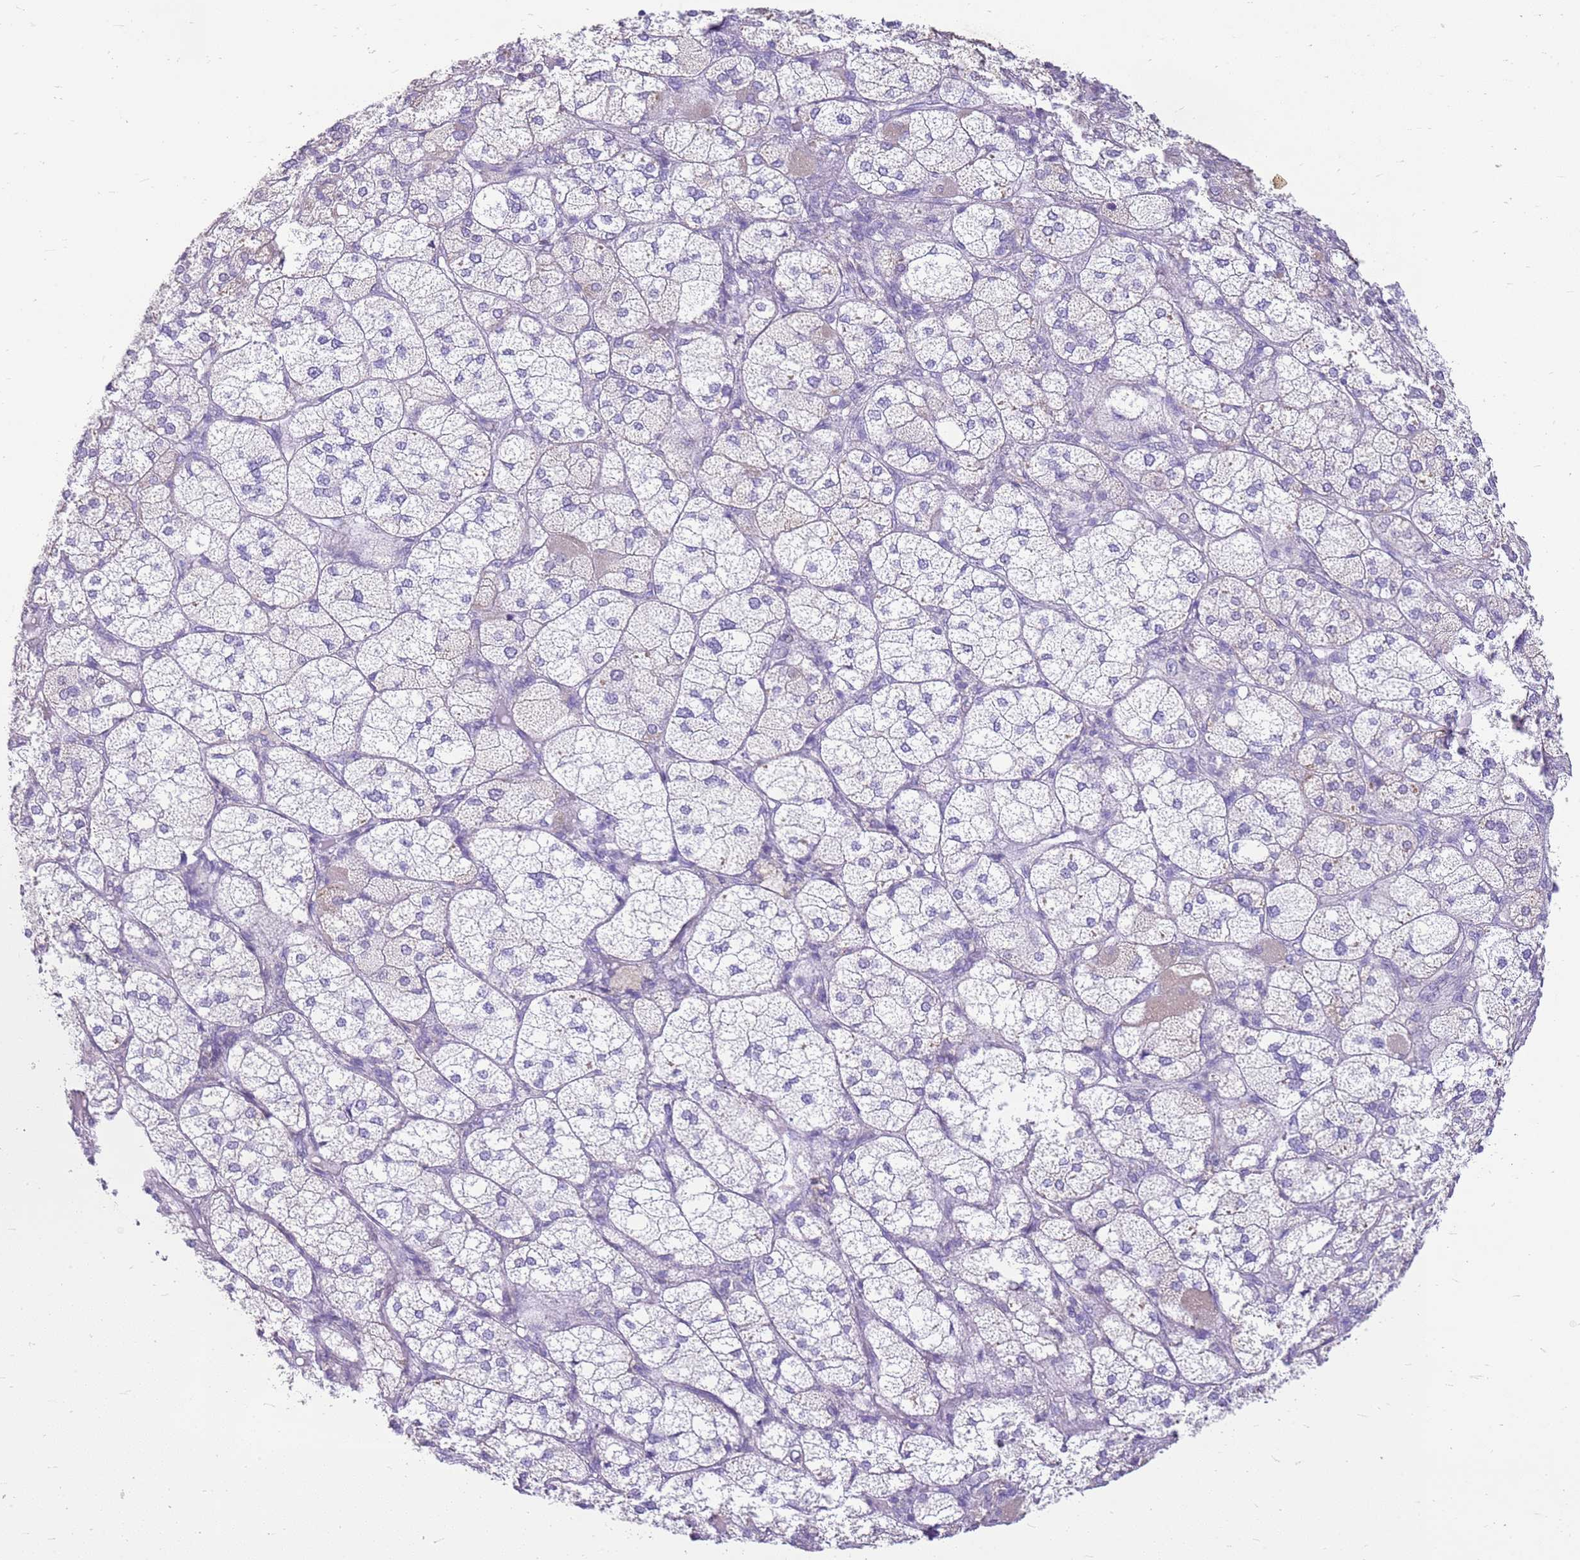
{"staining": {"intensity": "negative", "quantity": "none", "location": "none"}, "tissue": "adrenal gland", "cell_type": "Glandular cells", "image_type": "normal", "snomed": [{"axis": "morphology", "description": "Normal tissue, NOS"}, {"axis": "topography", "description": "Adrenal gland"}], "caption": "This is a histopathology image of IHC staining of benign adrenal gland, which shows no staining in glandular cells.", "gene": "FABP2", "patient": {"sex": "female", "age": 61}}